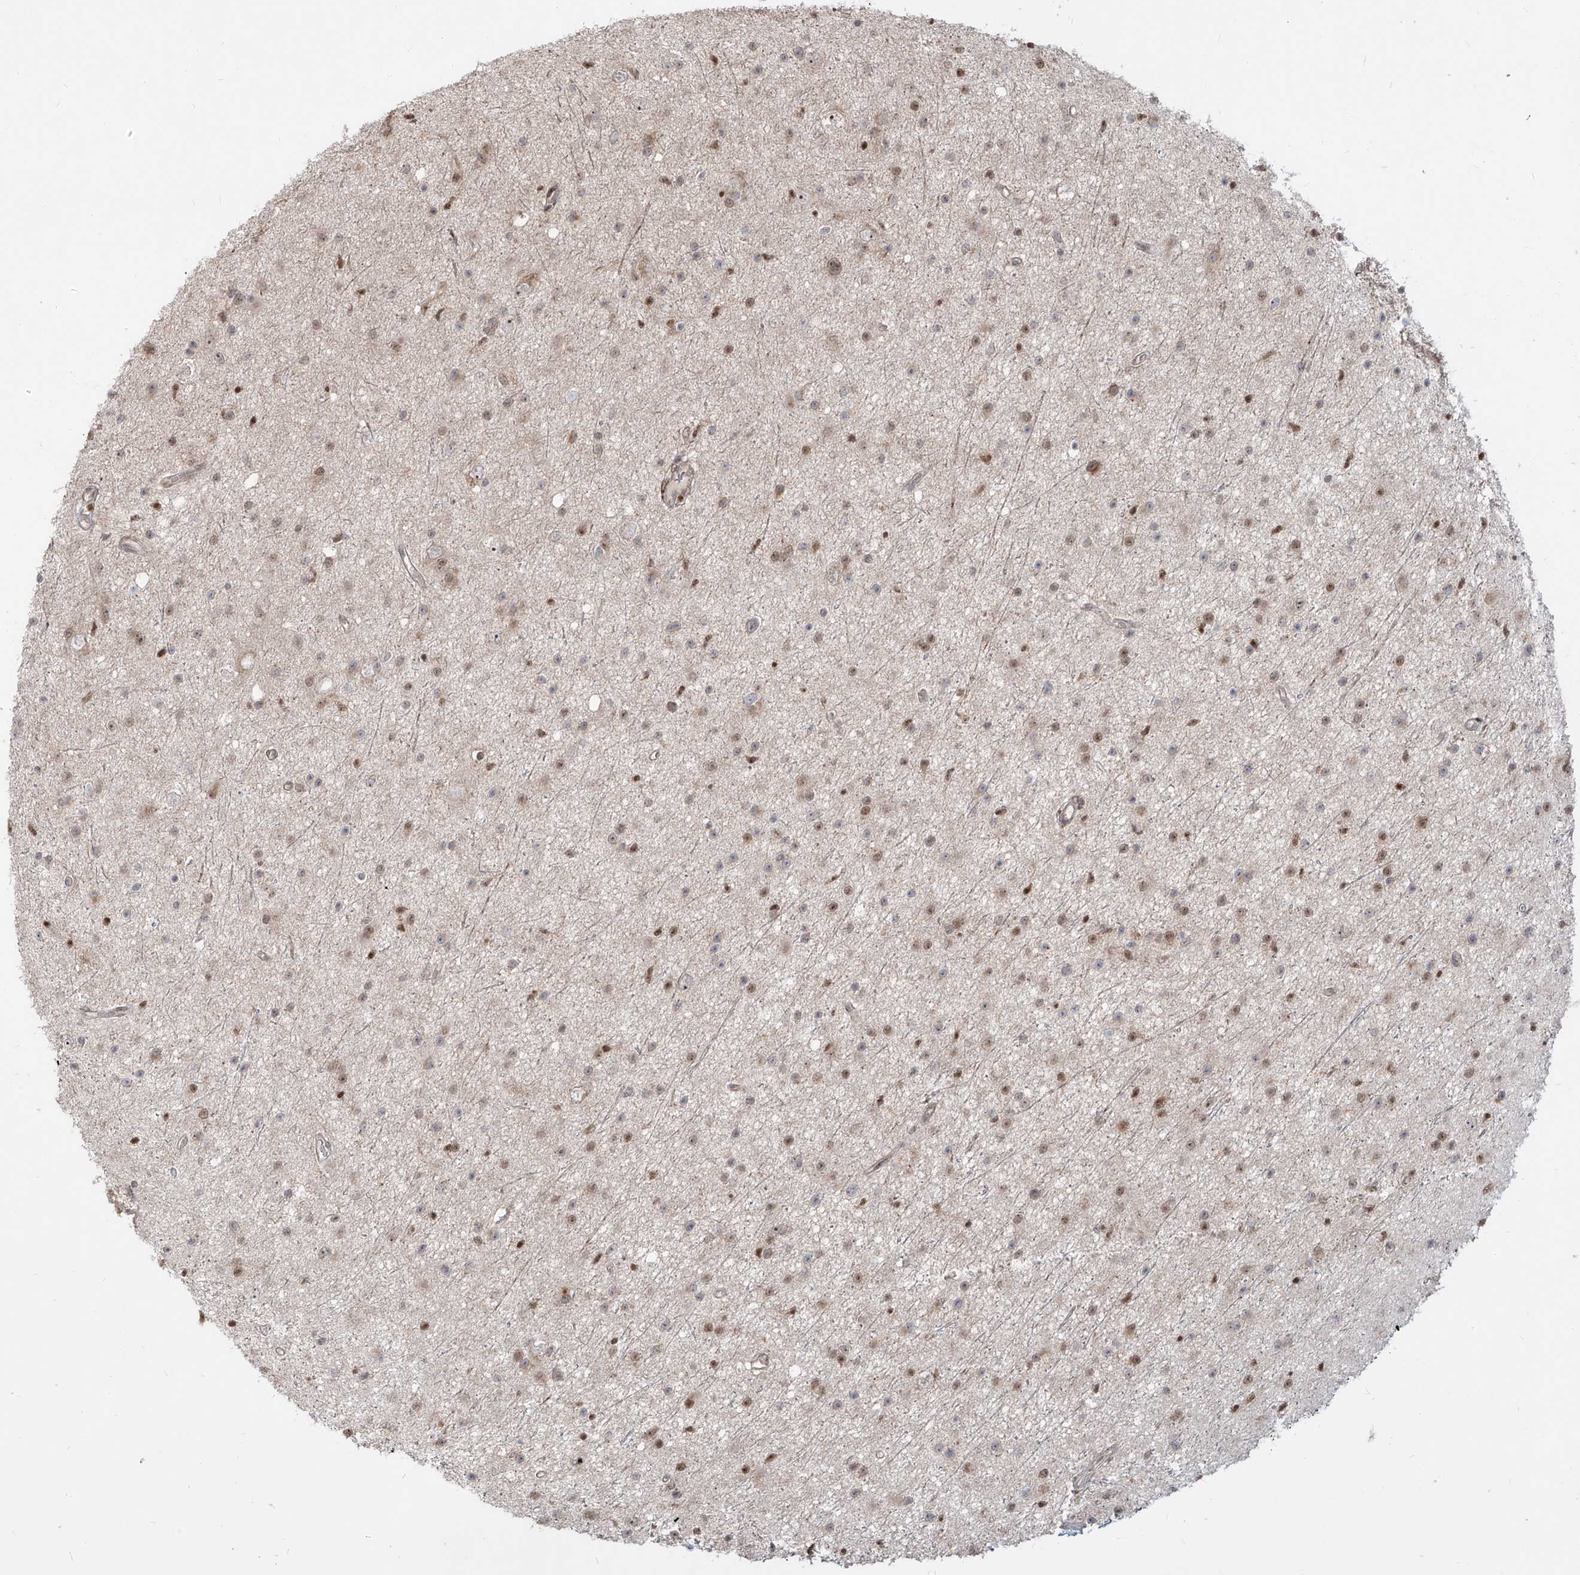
{"staining": {"intensity": "weak", "quantity": "25%-75%", "location": "nuclear"}, "tissue": "glioma", "cell_type": "Tumor cells", "image_type": "cancer", "snomed": [{"axis": "morphology", "description": "Glioma, malignant, Low grade"}, {"axis": "topography", "description": "Cerebral cortex"}], "caption": "Protein analysis of malignant glioma (low-grade) tissue demonstrates weak nuclear positivity in approximately 25%-75% of tumor cells. Using DAB (brown) and hematoxylin (blue) stains, captured at high magnification using brightfield microscopy.", "gene": "ZNF710", "patient": {"sex": "female", "age": 39}}